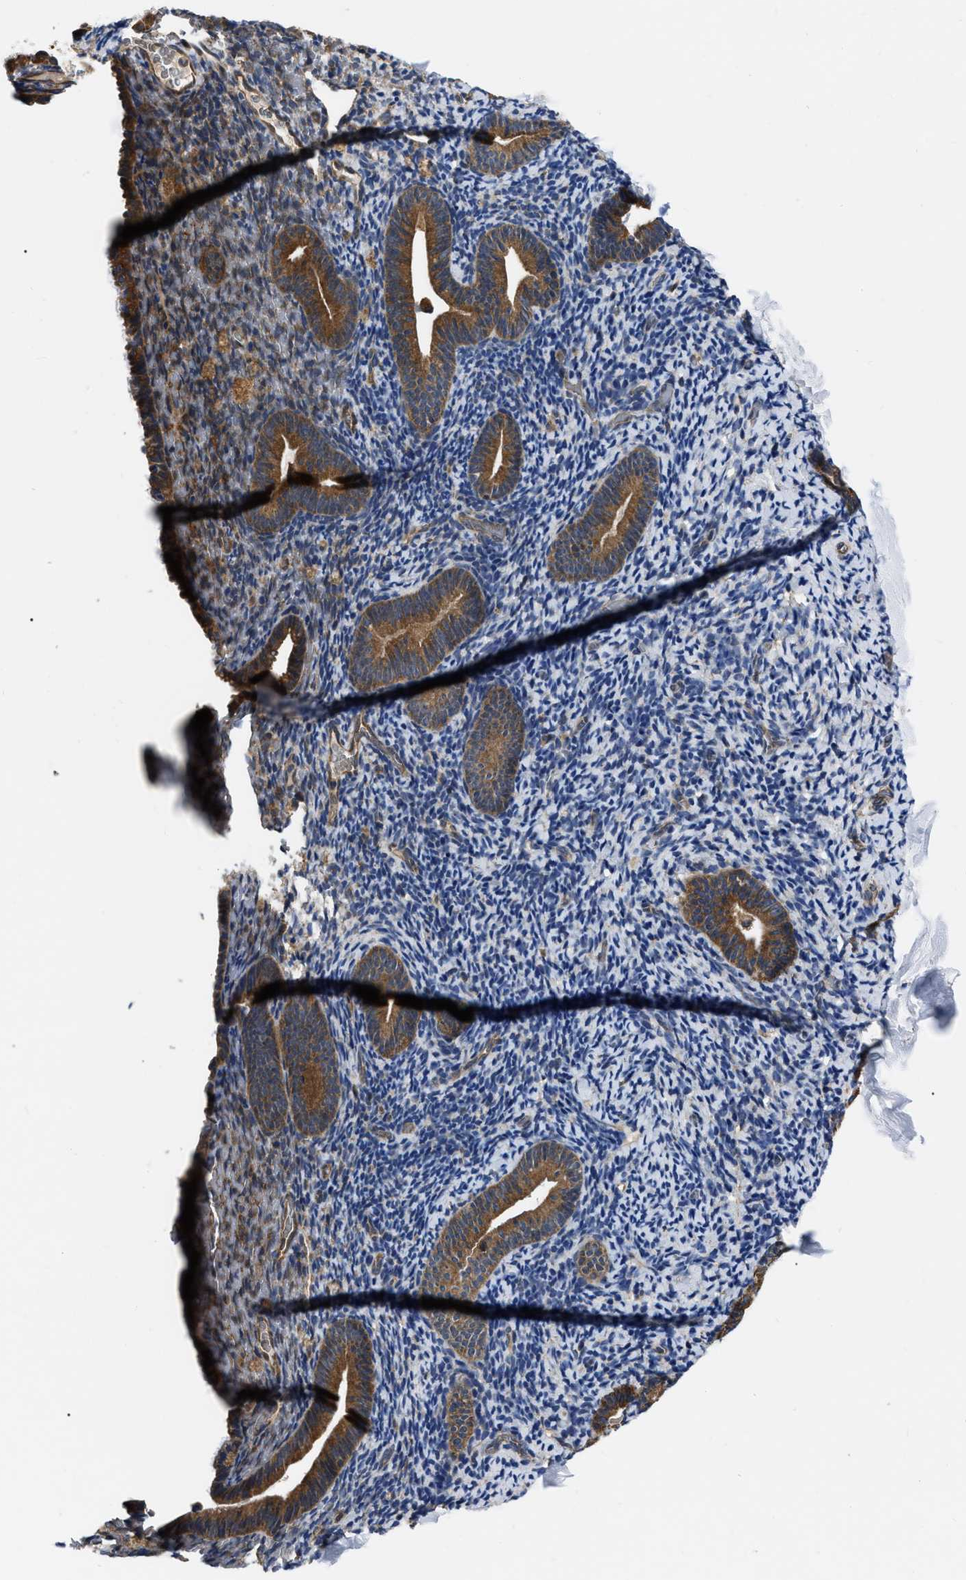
{"staining": {"intensity": "negative", "quantity": "none", "location": "none"}, "tissue": "endometrium", "cell_type": "Cells in endometrial stroma", "image_type": "normal", "snomed": [{"axis": "morphology", "description": "Normal tissue, NOS"}, {"axis": "topography", "description": "Endometrium"}], "caption": "The immunohistochemistry (IHC) micrograph has no significant staining in cells in endometrial stroma of endometrium.", "gene": "GET4", "patient": {"sex": "female", "age": 51}}